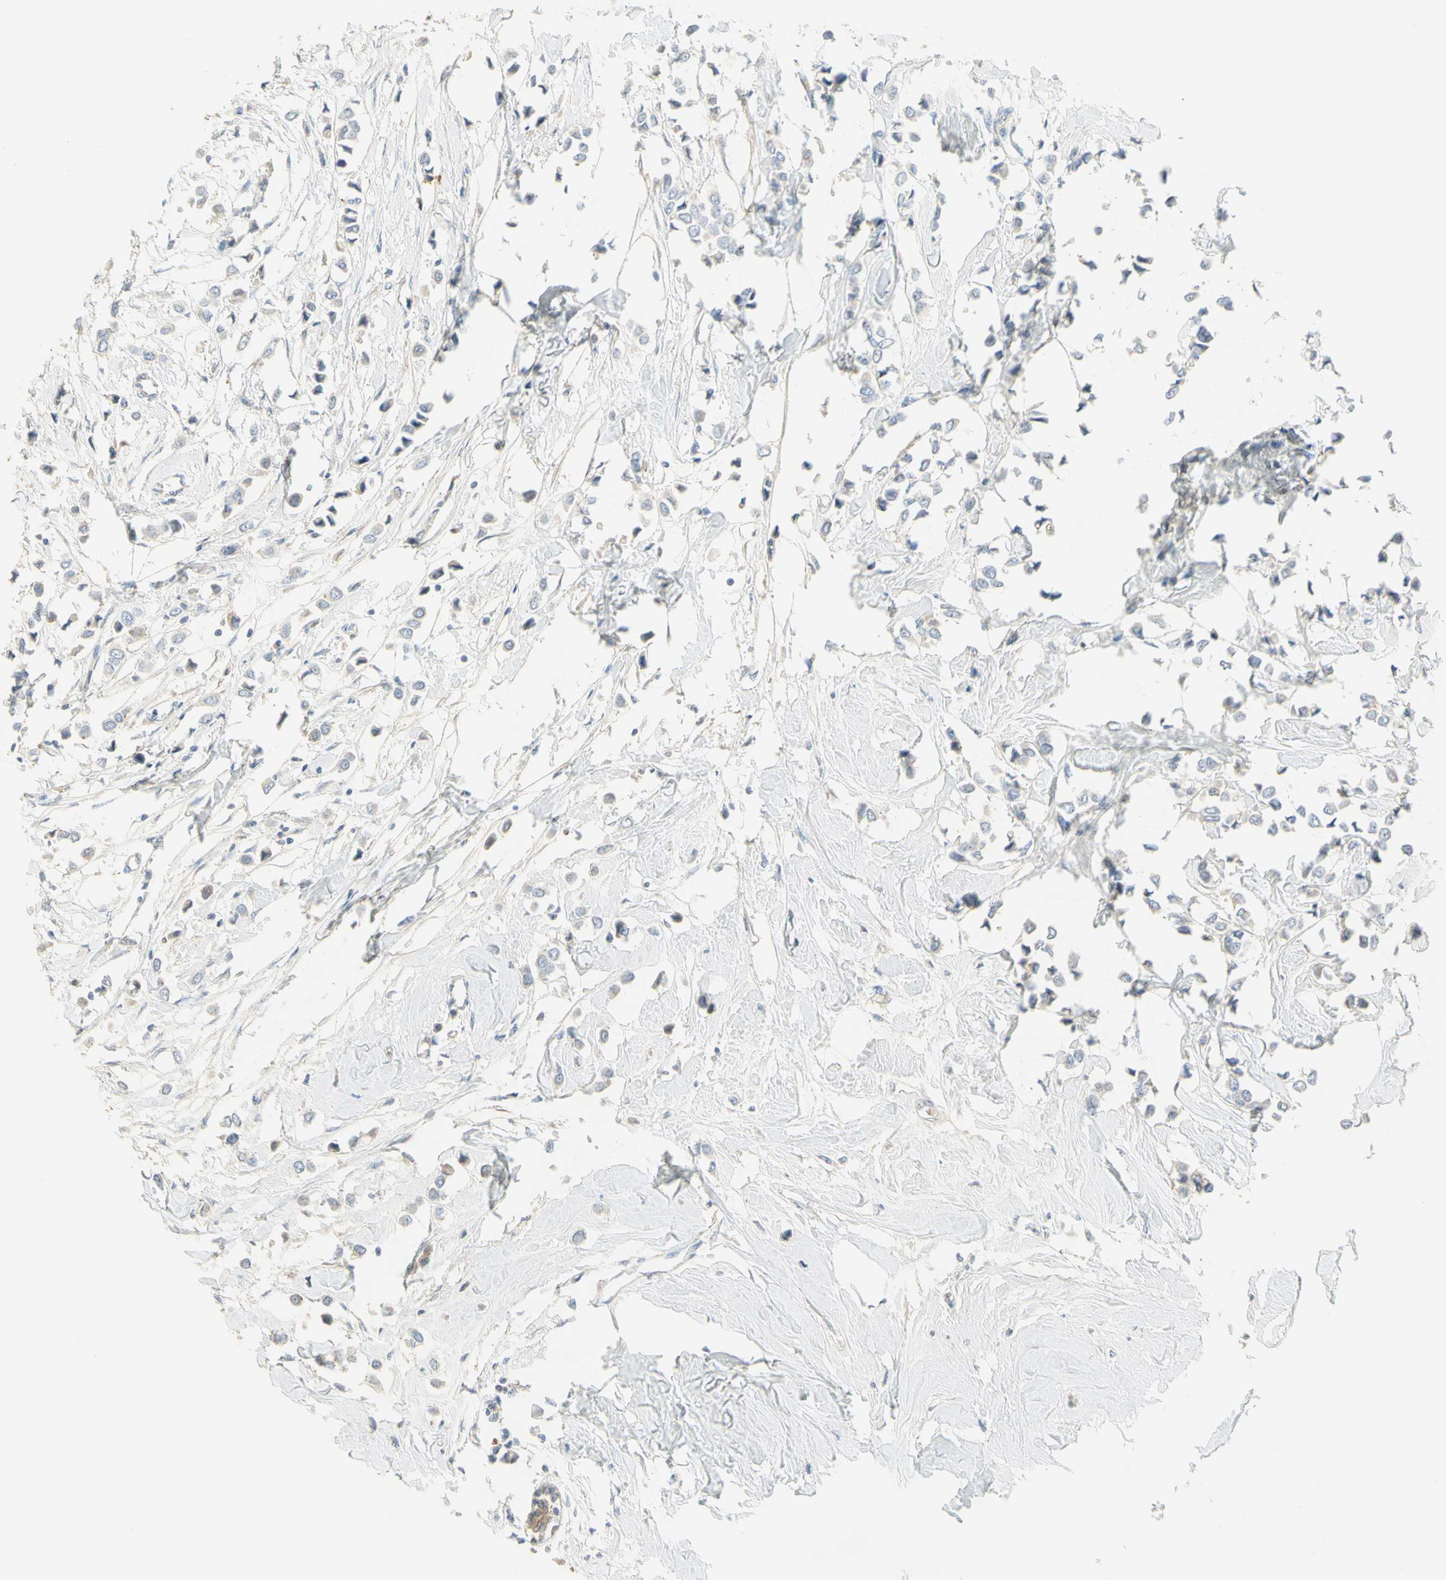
{"staining": {"intensity": "weak", "quantity": "<25%", "location": "cytoplasmic/membranous"}, "tissue": "breast cancer", "cell_type": "Tumor cells", "image_type": "cancer", "snomed": [{"axis": "morphology", "description": "Lobular carcinoma"}, {"axis": "topography", "description": "Breast"}], "caption": "Micrograph shows no significant protein staining in tumor cells of breast cancer.", "gene": "NECTIN4", "patient": {"sex": "female", "age": 51}}